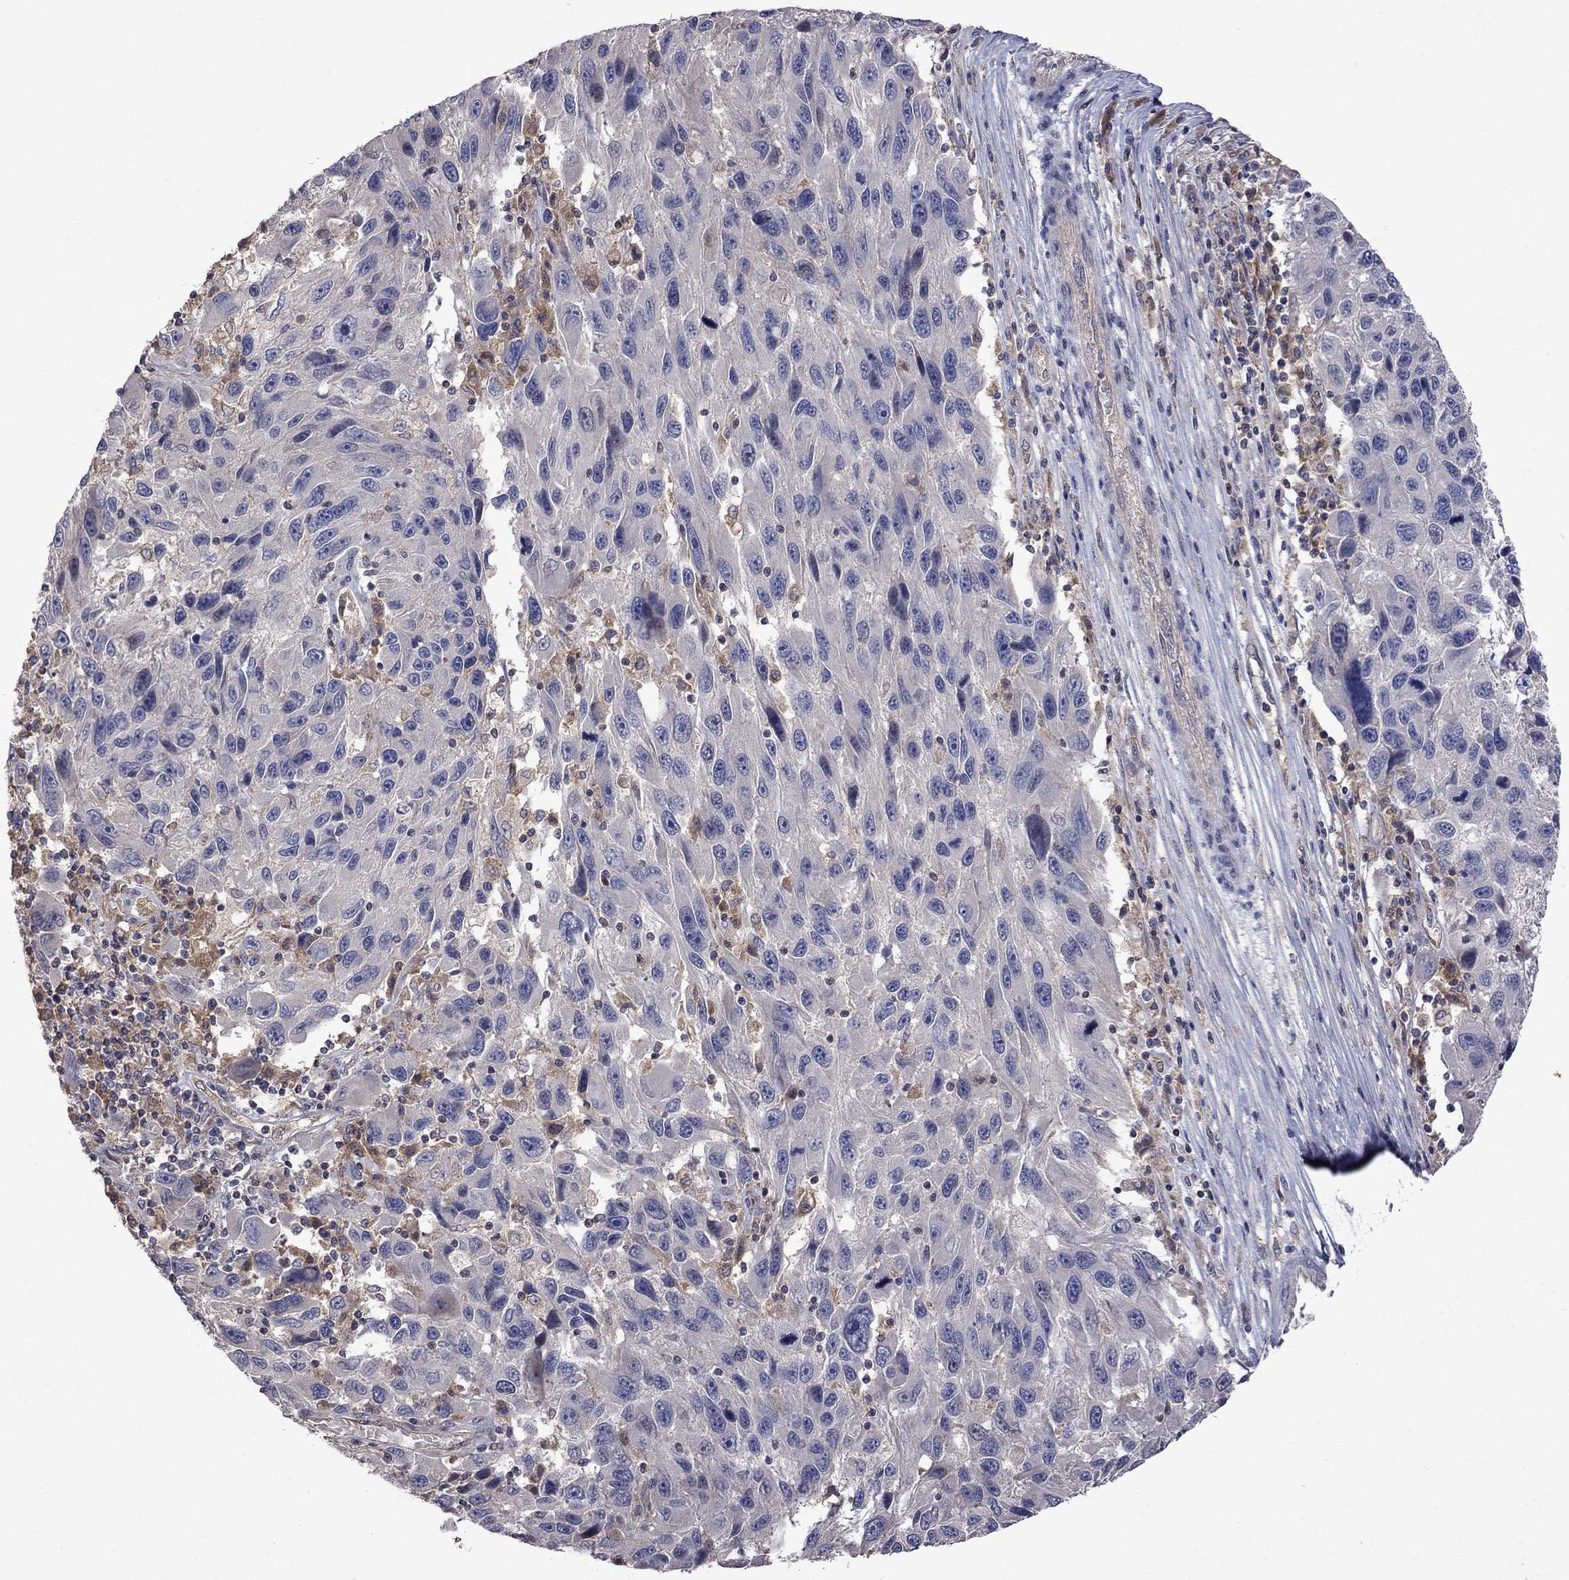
{"staining": {"intensity": "moderate", "quantity": "<25%", "location": "cytoplasmic/membranous"}, "tissue": "melanoma", "cell_type": "Tumor cells", "image_type": "cancer", "snomed": [{"axis": "morphology", "description": "Malignant melanoma, NOS"}, {"axis": "topography", "description": "Skin"}], "caption": "Immunohistochemical staining of human malignant melanoma shows low levels of moderate cytoplasmic/membranous expression in approximately <25% of tumor cells. The protein of interest is stained brown, and the nuclei are stained in blue (DAB (3,3'-diaminobenzidine) IHC with brightfield microscopy, high magnification).", "gene": "ABI3", "patient": {"sex": "male", "age": 53}}